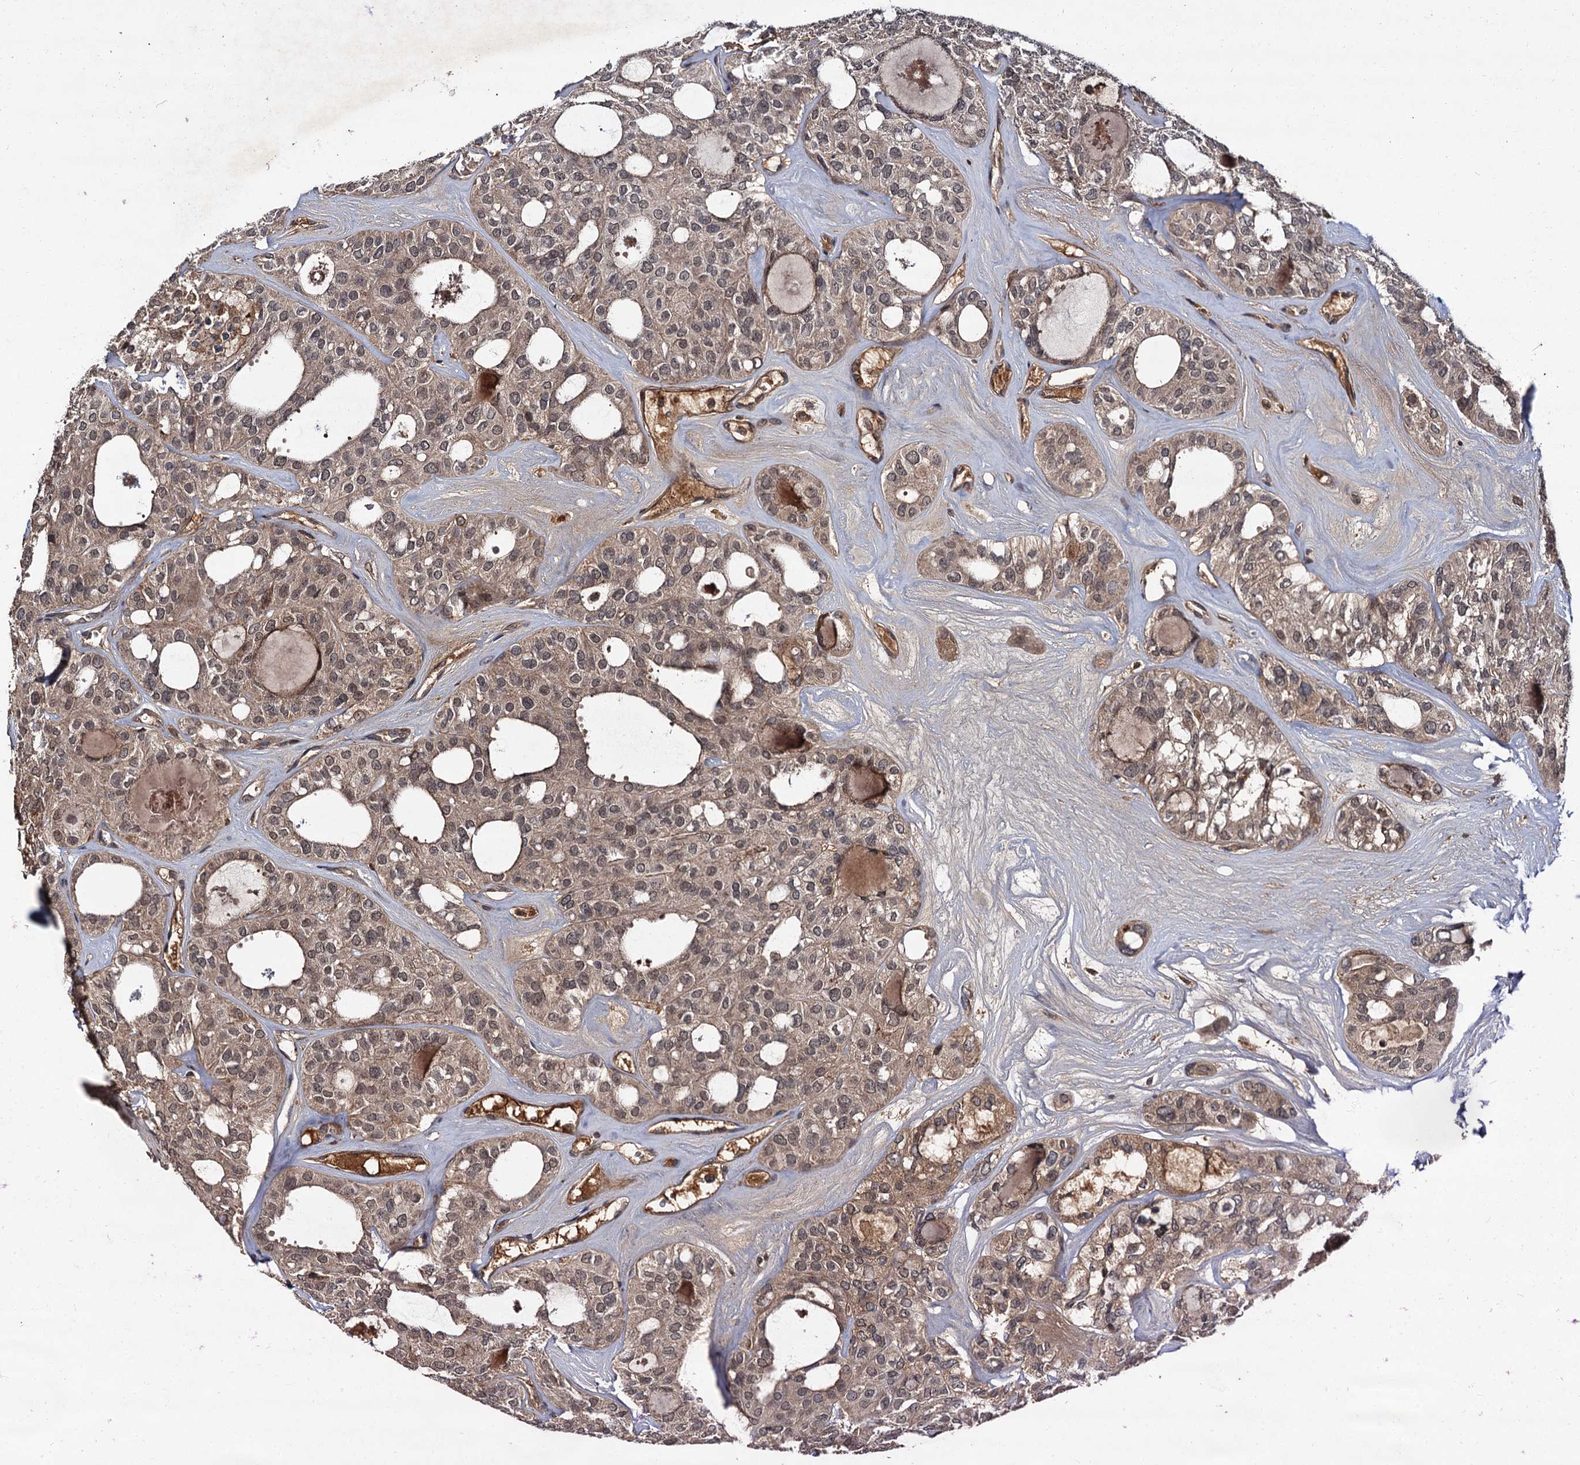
{"staining": {"intensity": "moderate", "quantity": "25%-75%", "location": "cytoplasmic/membranous,nuclear"}, "tissue": "thyroid cancer", "cell_type": "Tumor cells", "image_type": "cancer", "snomed": [{"axis": "morphology", "description": "Follicular adenoma carcinoma, NOS"}, {"axis": "topography", "description": "Thyroid gland"}], "caption": "Thyroid cancer tissue shows moderate cytoplasmic/membranous and nuclear expression in approximately 25%-75% of tumor cells, visualized by immunohistochemistry. Nuclei are stained in blue.", "gene": "MBD6", "patient": {"sex": "male", "age": 75}}